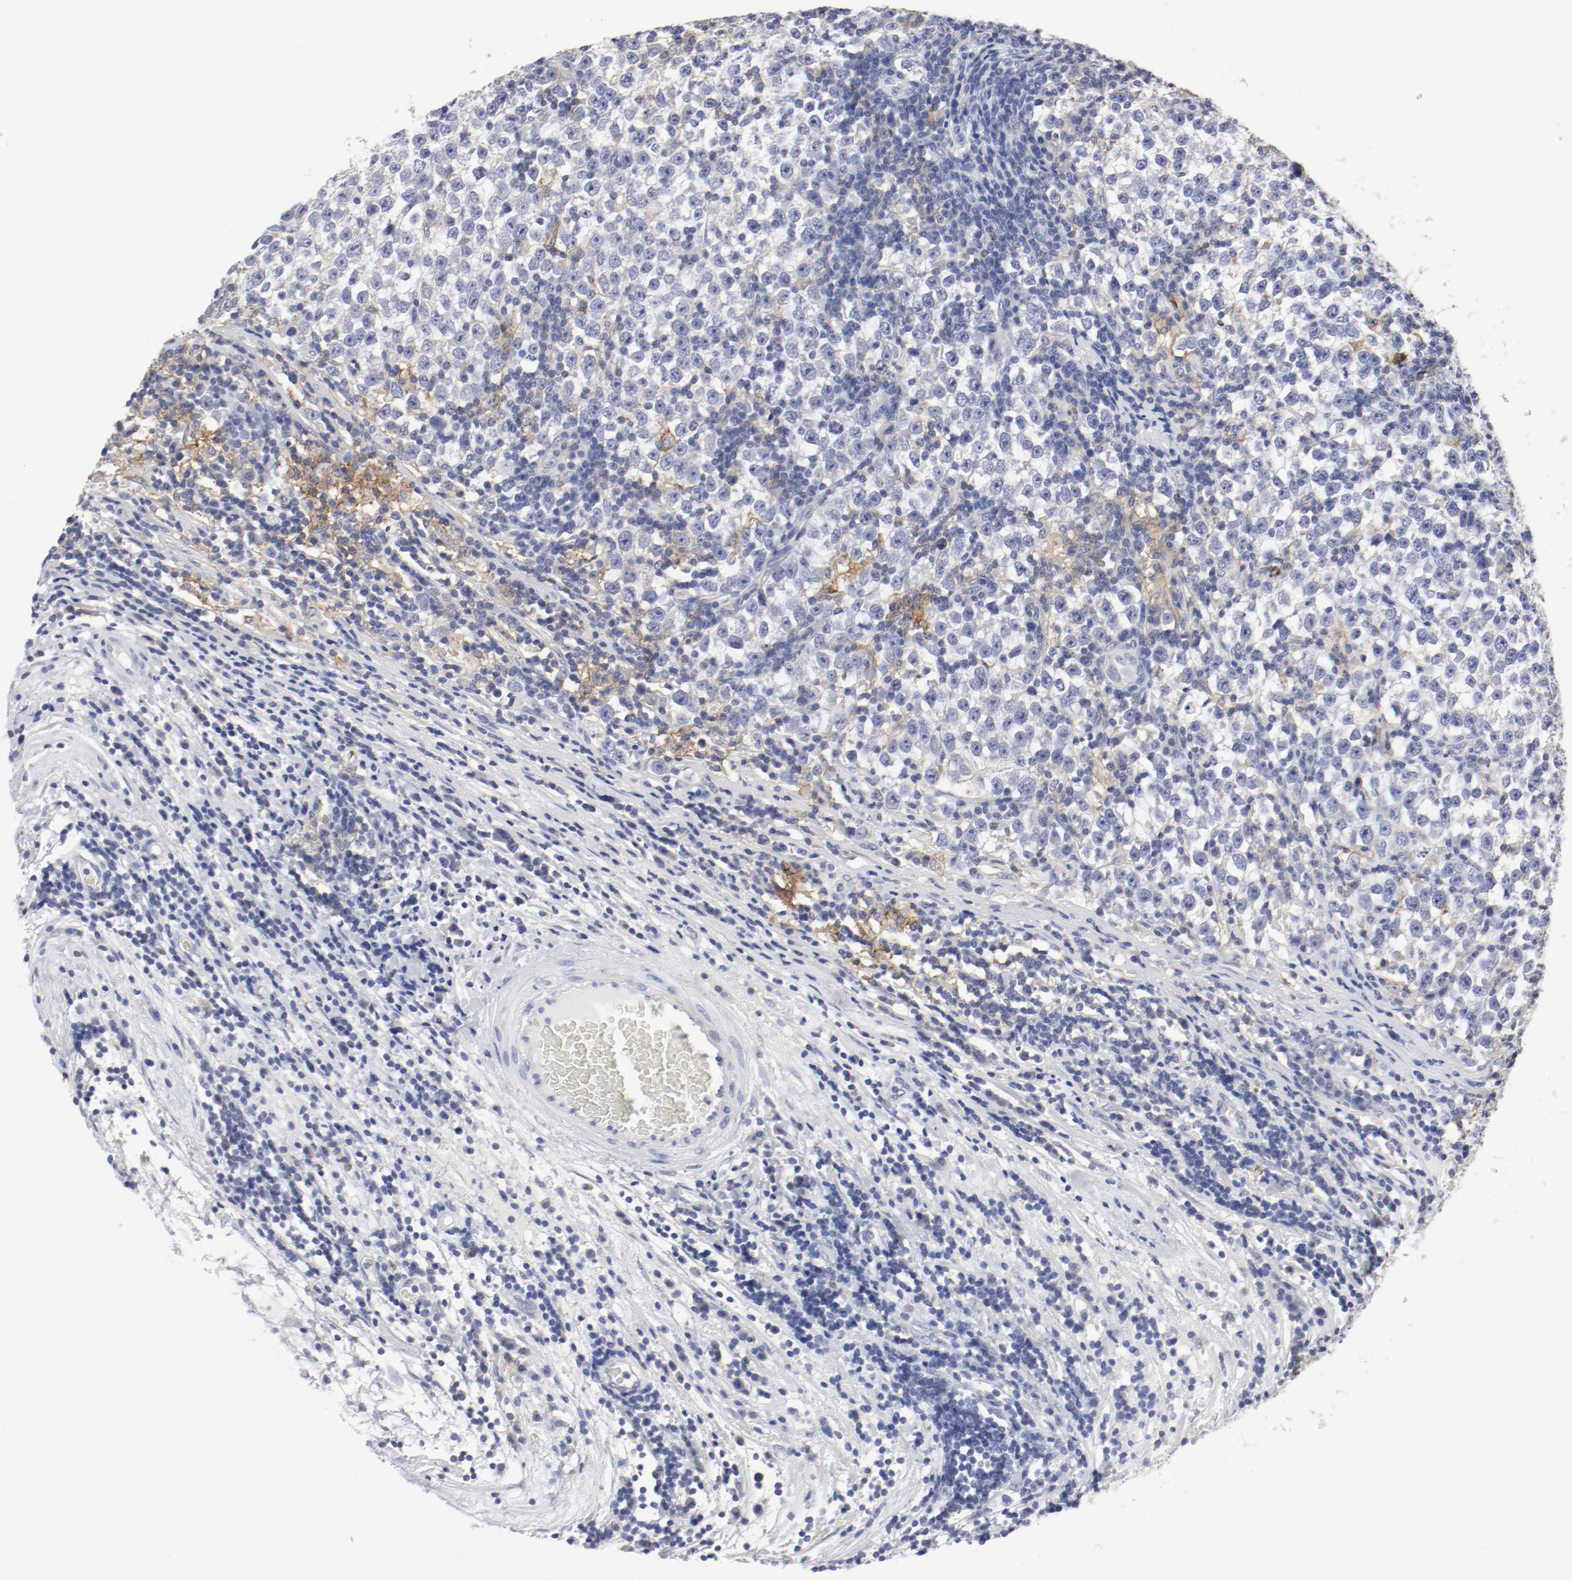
{"staining": {"intensity": "moderate", "quantity": "<25%", "location": "cytoplasmic/membranous"}, "tissue": "testis cancer", "cell_type": "Tumor cells", "image_type": "cancer", "snomed": [{"axis": "morphology", "description": "Seminoma, NOS"}, {"axis": "topography", "description": "Testis"}], "caption": "A brown stain shows moderate cytoplasmic/membranous staining of a protein in human testis seminoma tumor cells.", "gene": "ITGAX", "patient": {"sex": "male", "age": 43}}